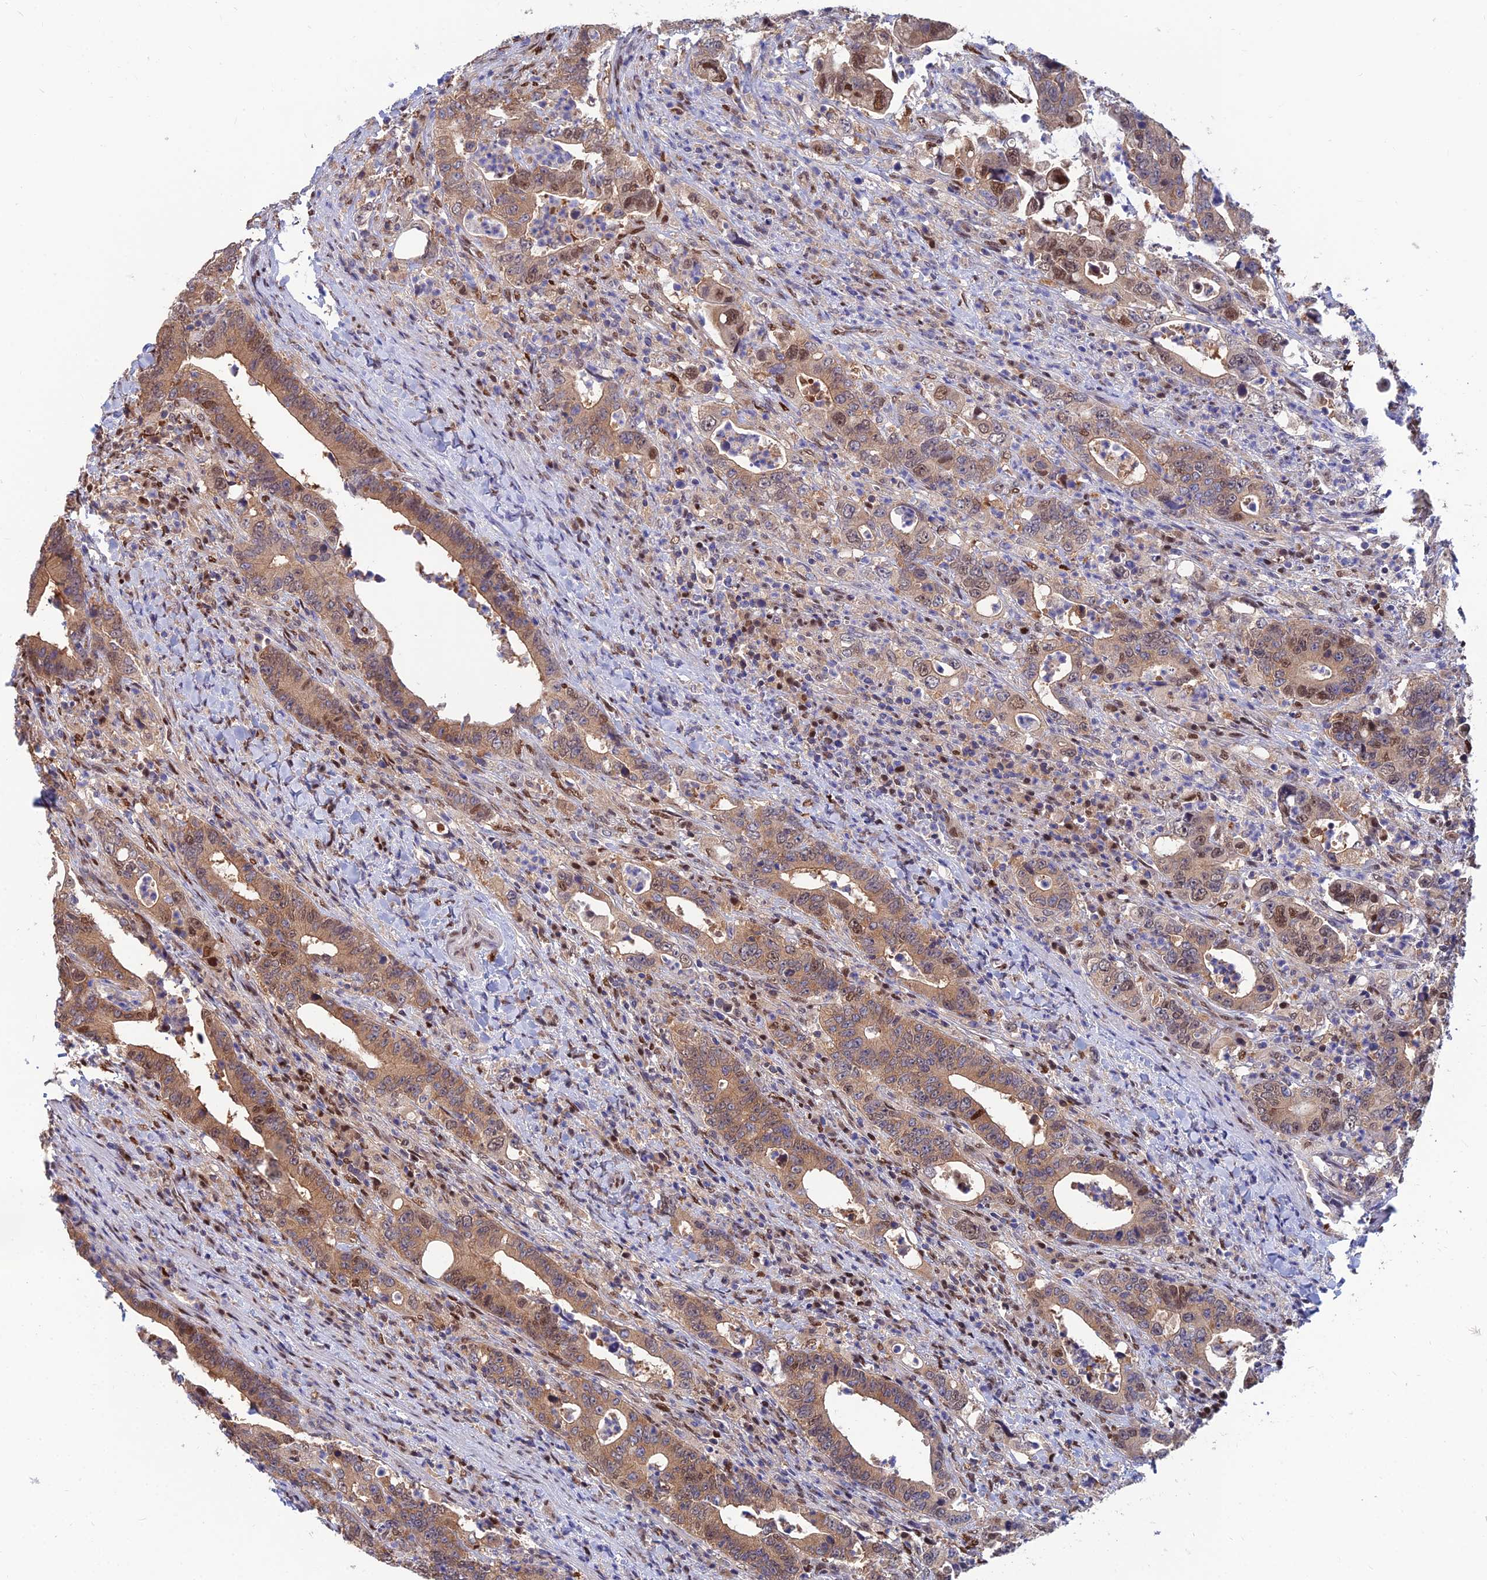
{"staining": {"intensity": "moderate", "quantity": ">75%", "location": "cytoplasmic/membranous,nuclear"}, "tissue": "colorectal cancer", "cell_type": "Tumor cells", "image_type": "cancer", "snomed": [{"axis": "morphology", "description": "Adenocarcinoma, NOS"}, {"axis": "topography", "description": "Colon"}], "caption": "An IHC photomicrograph of neoplastic tissue is shown. Protein staining in brown shows moderate cytoplasmic/membranous and nuclear positivity in colorectal cancer (adenocarcinoma) within tumor cells.", "gene": "DNPEP", "patient": {"sex": "female", "age": 75}}